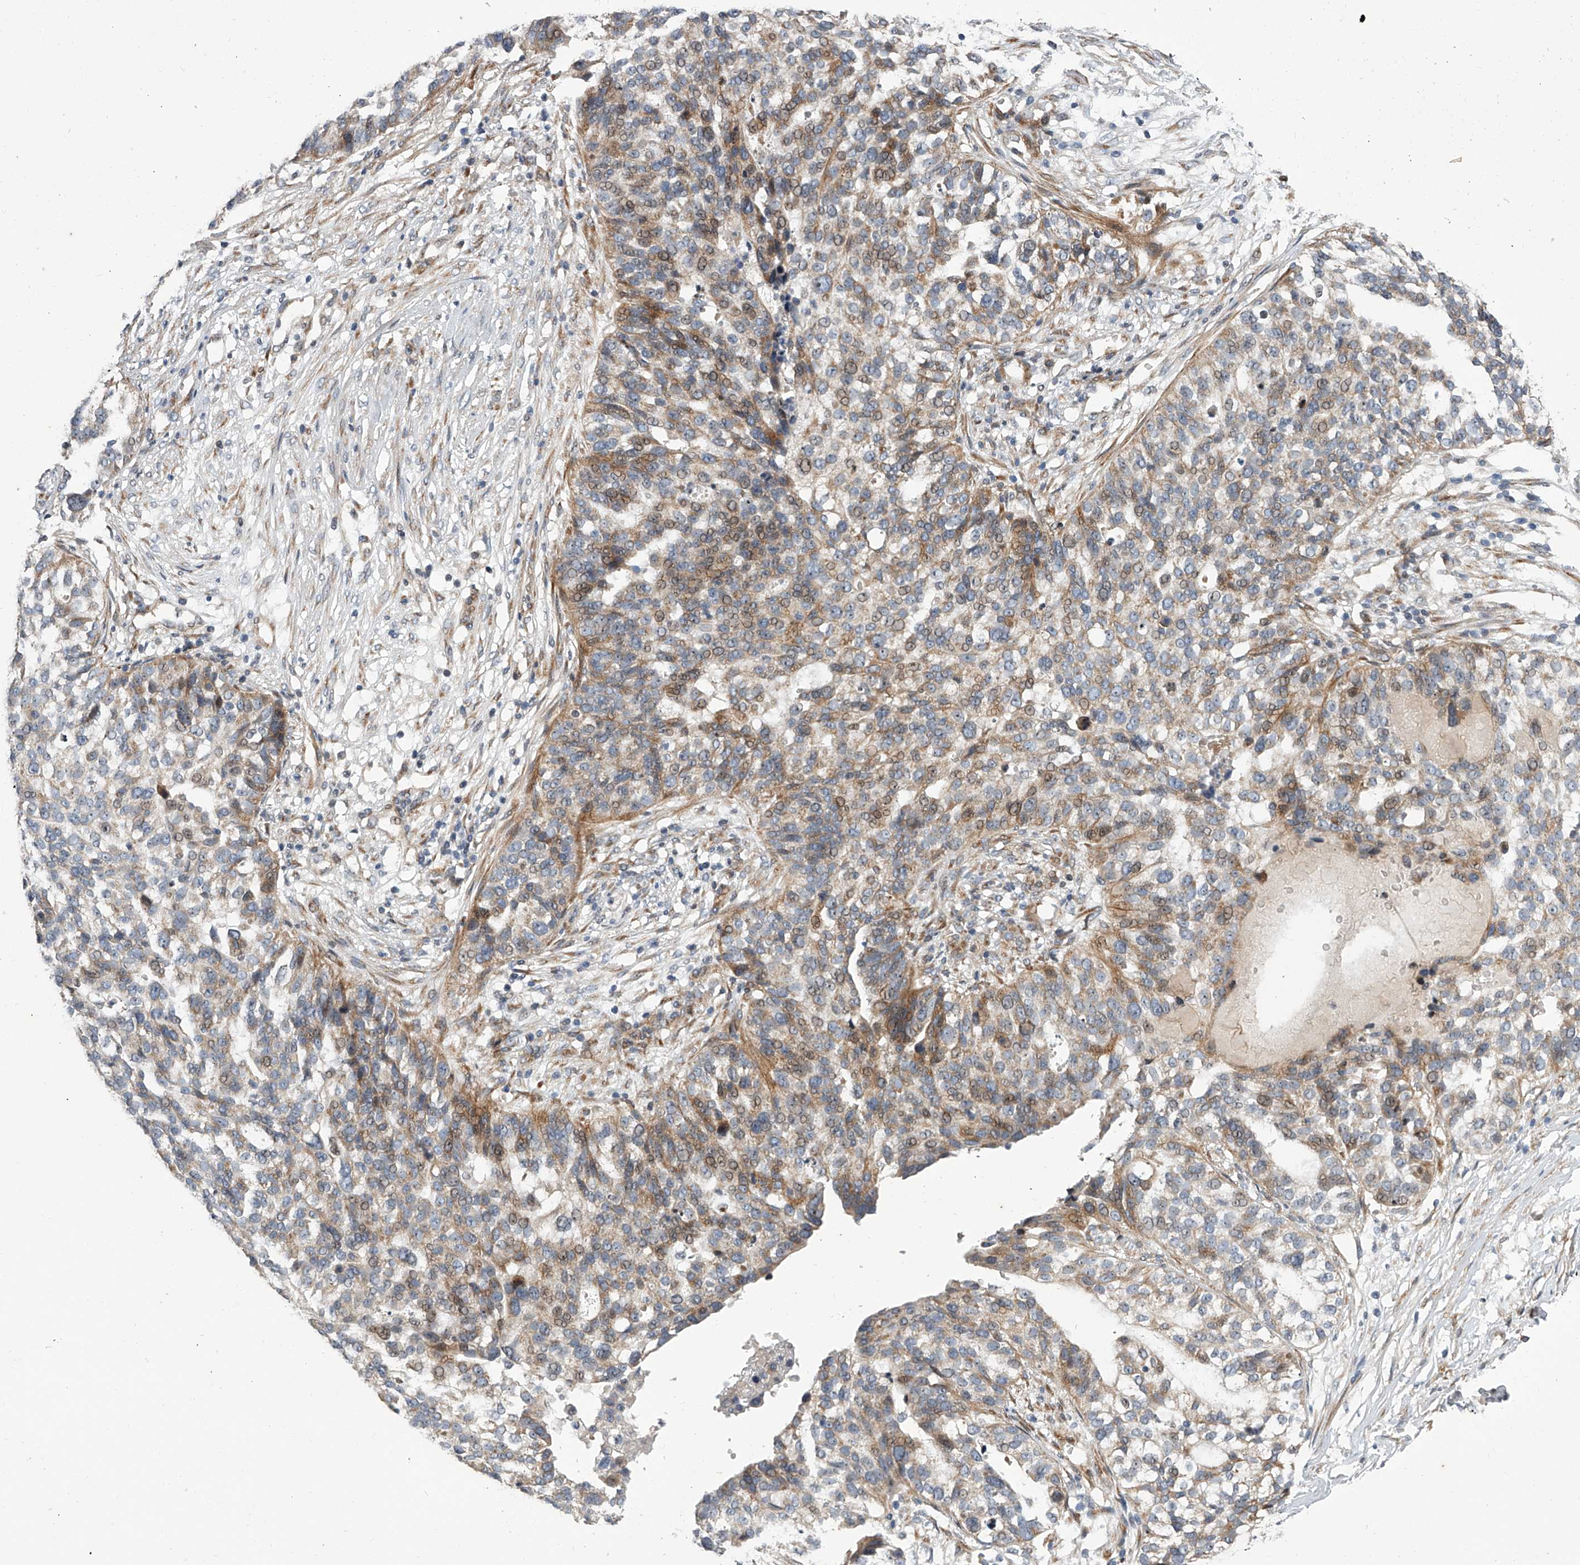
{"staining": {"intensity": "moderate", "quantity": "25%-75%", "location": "cytoplasmic/membranous"}, "tissue": "ovarian cancer", "cell_type": "Tumor cells", "image_type": "cancer", "snomed": [{"axis": "morphology", "description": "Cystadenocarcinoma, serous, NOS"}, {"axis": "topography", "description": "Ovary"}], "caption": "Moderate cytoplasmic/membranous positivity for a protein is seen in approximately 25%-75% of tumor cells of ovarian serous cystadenocarcinoma using IHC.", "gene": "DLGAP2", "patient": {"sex": "female", "age": 59}}